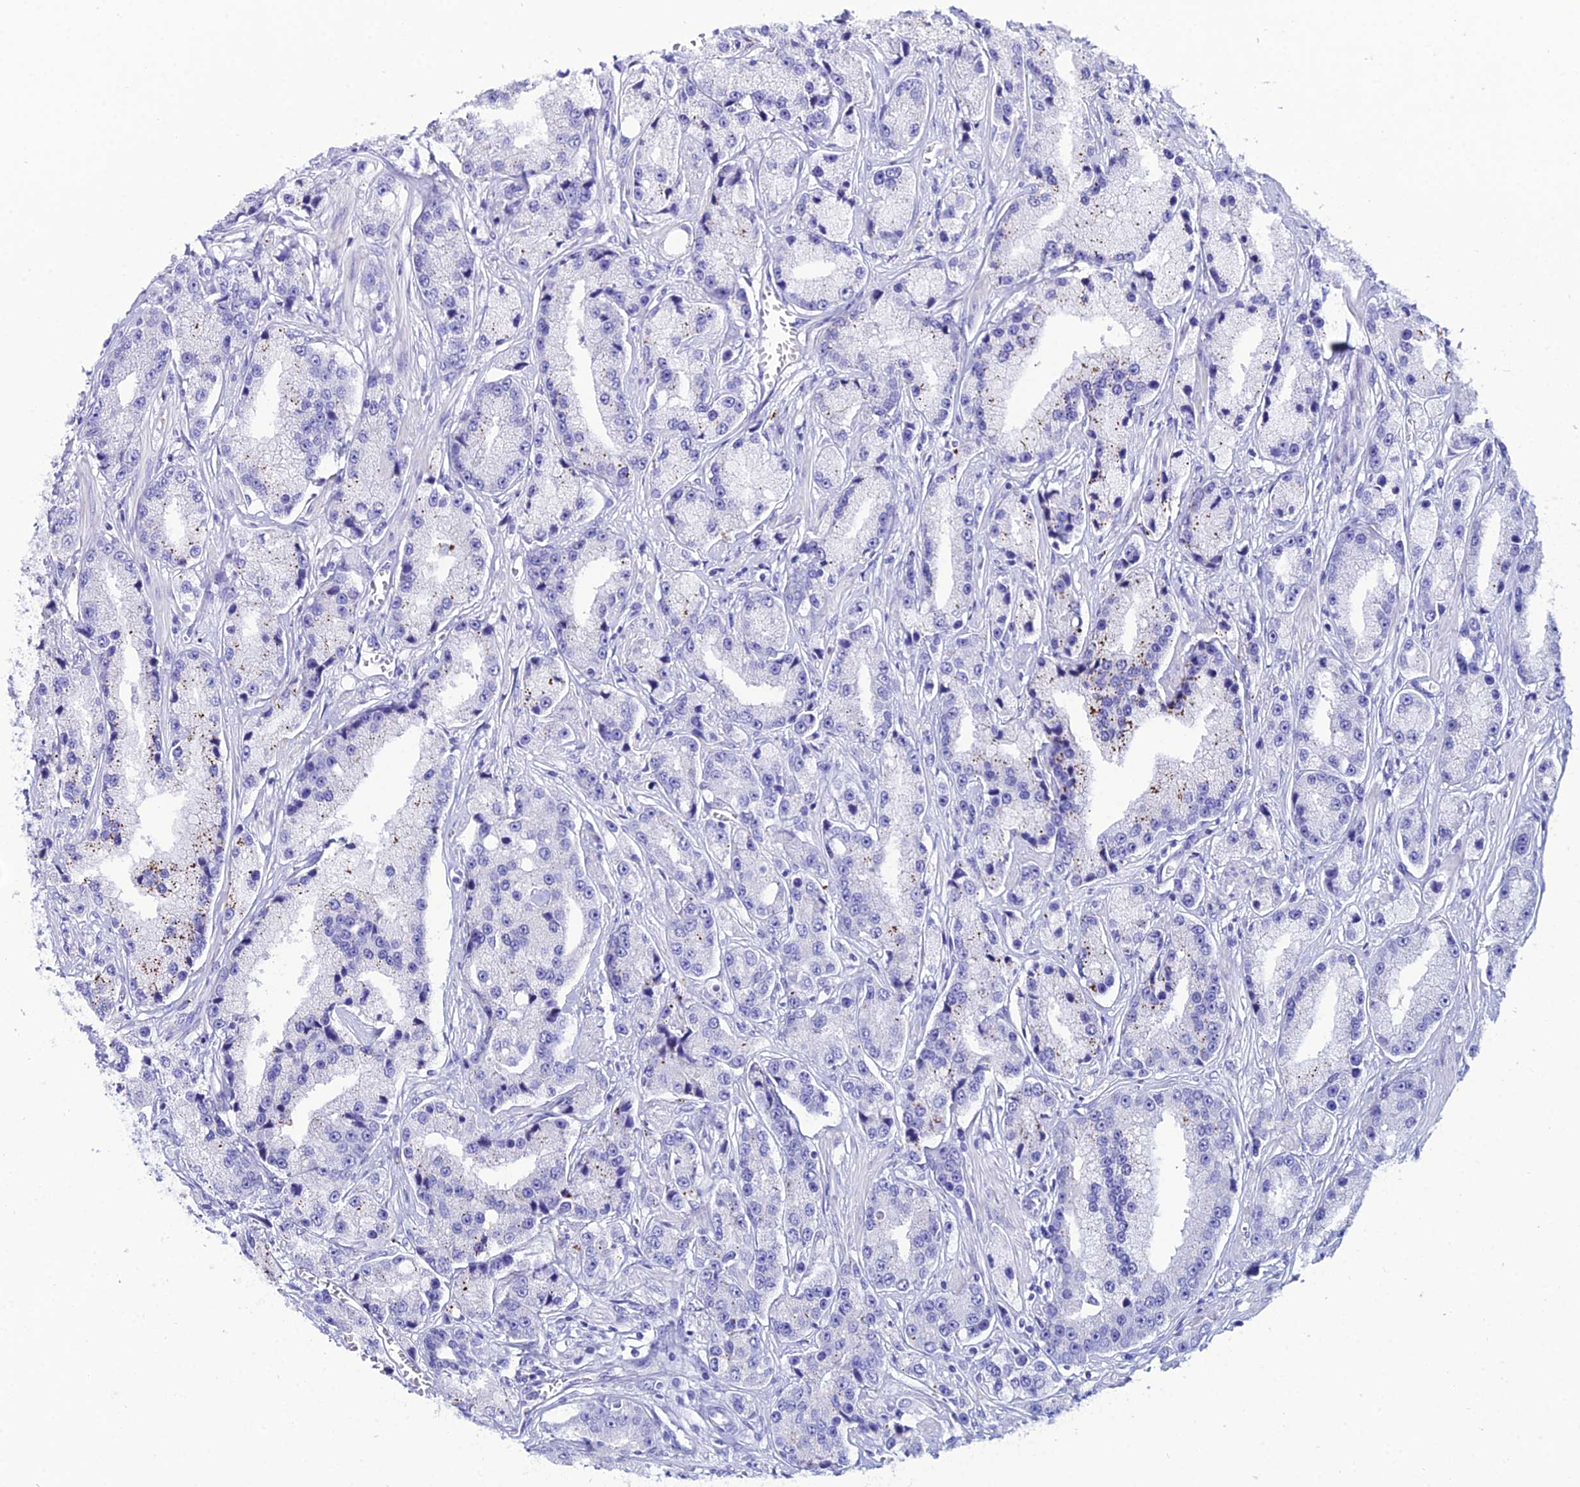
{"staining": {"intensity": "negative", "quantity": "none", "location": "none"}, "tissue": "prostate cancer", "cell_type": "Tumor cells", "image_type": "cancer", "snomed": [{"axis": "morphology", "description": "Adenocarcinoma, High grade"}, {"axis": "topography", "description": "Prostate"}], "caption": "Human prostate adenocarcinoma (high-grade) stained for a protein using immunohistochemistry (IHC) exhibits no expression in tumor cells.", "gene": "OR4D5", "patient": {"sex": "male", "age": 74}}